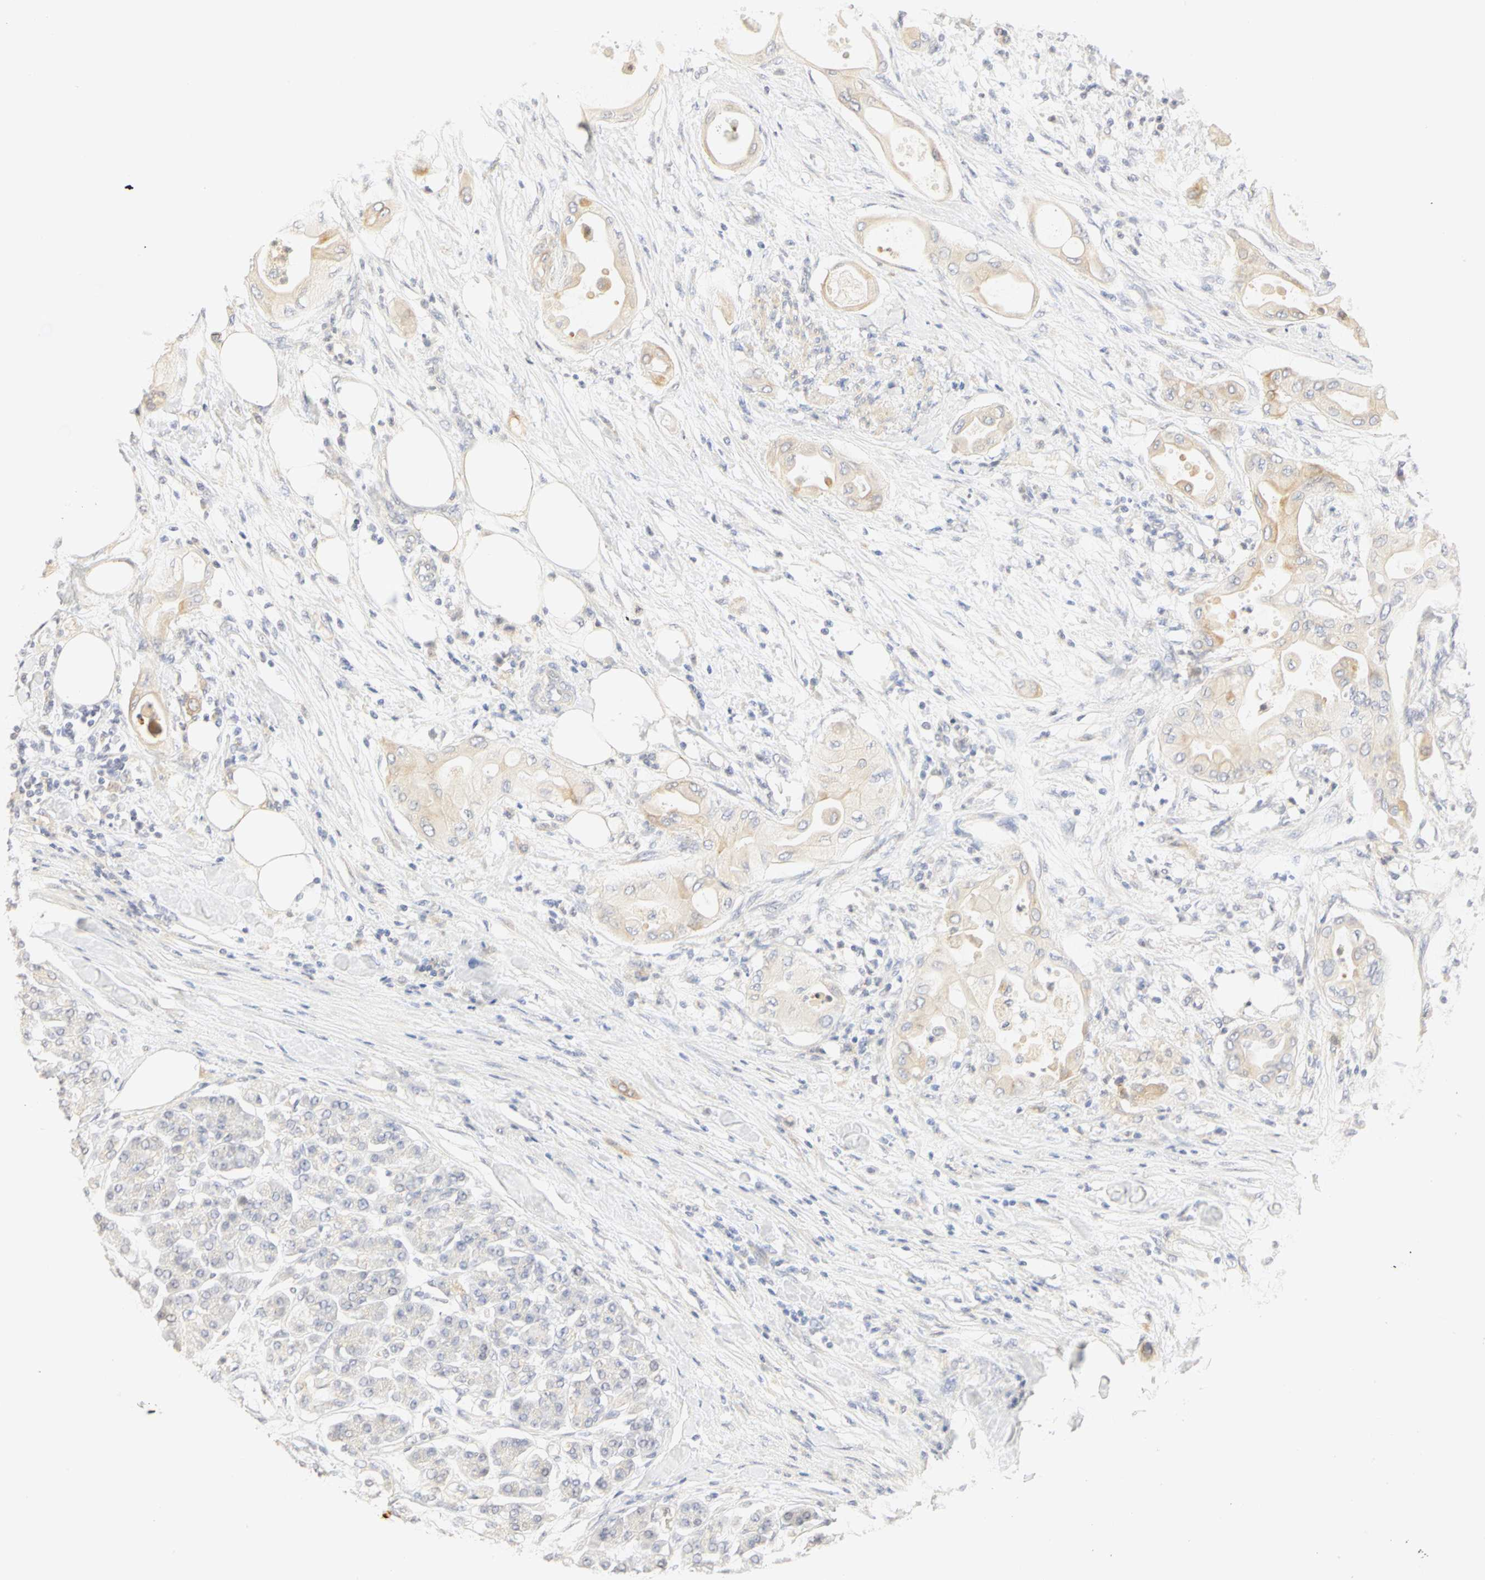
{"staining": {"intensity": "weak", "quantity": ">75%", "location": "cytoplasmic/membranous"}, "tissue": "pancreatic cancer", "cell_type": "Tumor cells", "image_type": "cancer", "snomed": [{"axis": "morphology", "description": "Adenocarcinoma, NOS"}, {"axis": "morphology", "description": "Adenocarcinoma, metastatic, NOS"}, {"axis": "topography", "description": "Lymph node"}, {"axis": "topography", "description": "Pancreas"}, {"axis": "topography", "description": "Duodenum"}], "caption": "Immunohistochemistry staining of adenocarcinoma (pancreatic), which shows low levels of weak cytoplasmic/membranous staining in approximately >75% of tumor cells indicating weak cytoplasmic/membranous protein positivity. The staining was performed using DAB (brown) for protein detection and nuclei were counterstained in hematoxylin (blue).", "gene": "GNRH2", "patient": {"sex": "female", "age": 64}}